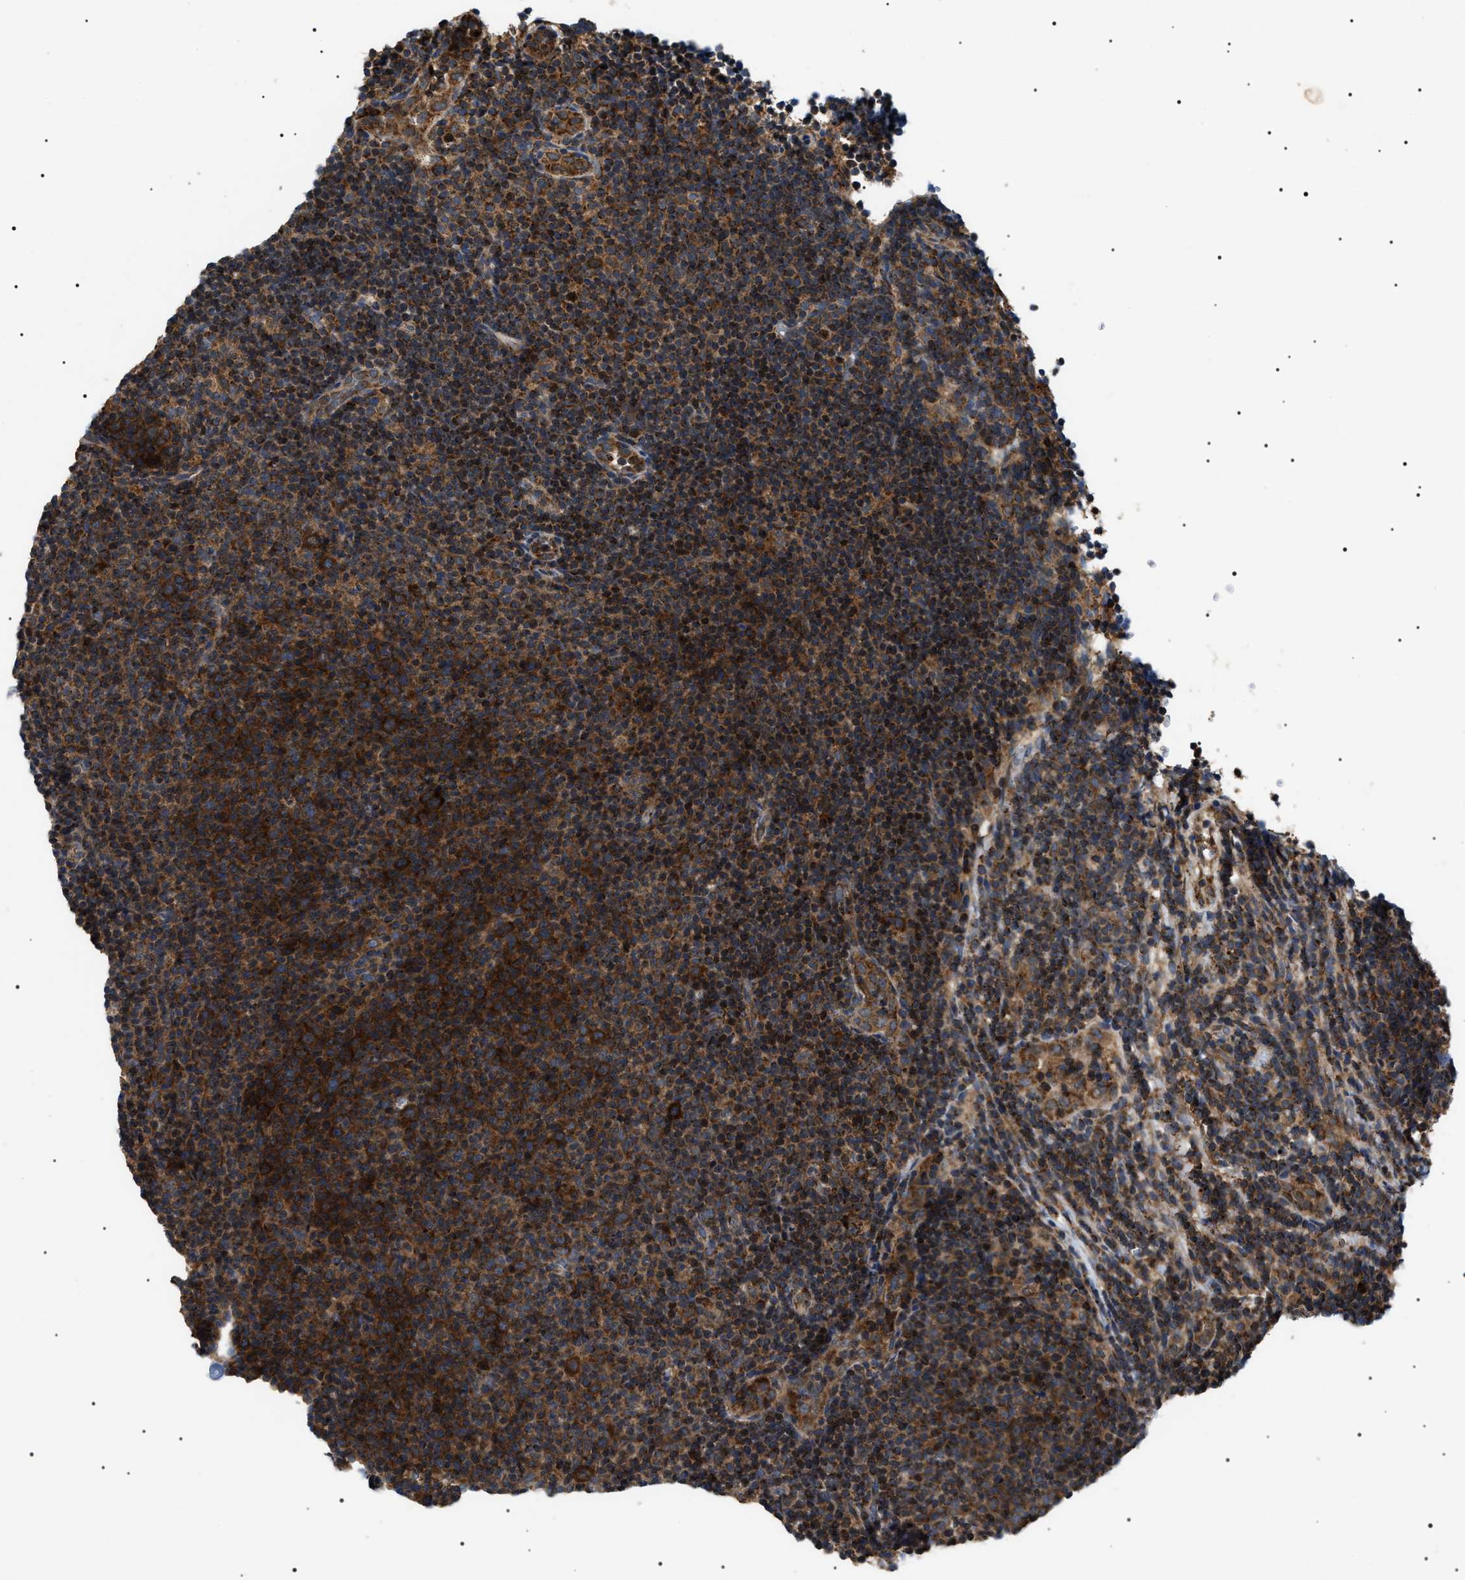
{"staining": {"intensity": "strong", "quantity": ">75%", "location": "cytoplasmic/membranous"}, "tissue": "lymphoma", "cell_type": "Tumor cells", "image_type": "cancer", "snomed": [{"axis": "morphology", "description": "Malignant lymphoma, non-Hodgkin's type, Low grade"}, {"axis": "topography", "description": "Lymph node"}], "caption": "A high-resolution micrograph shows immunohistochemistry (IHC) staining of lymphoma, which exhibits strong cytoplasmic/membranous positivity in approximately >75% of tumor cells.", "gene": "OXSM", "patient": {"sex": "male", "age": 66}}